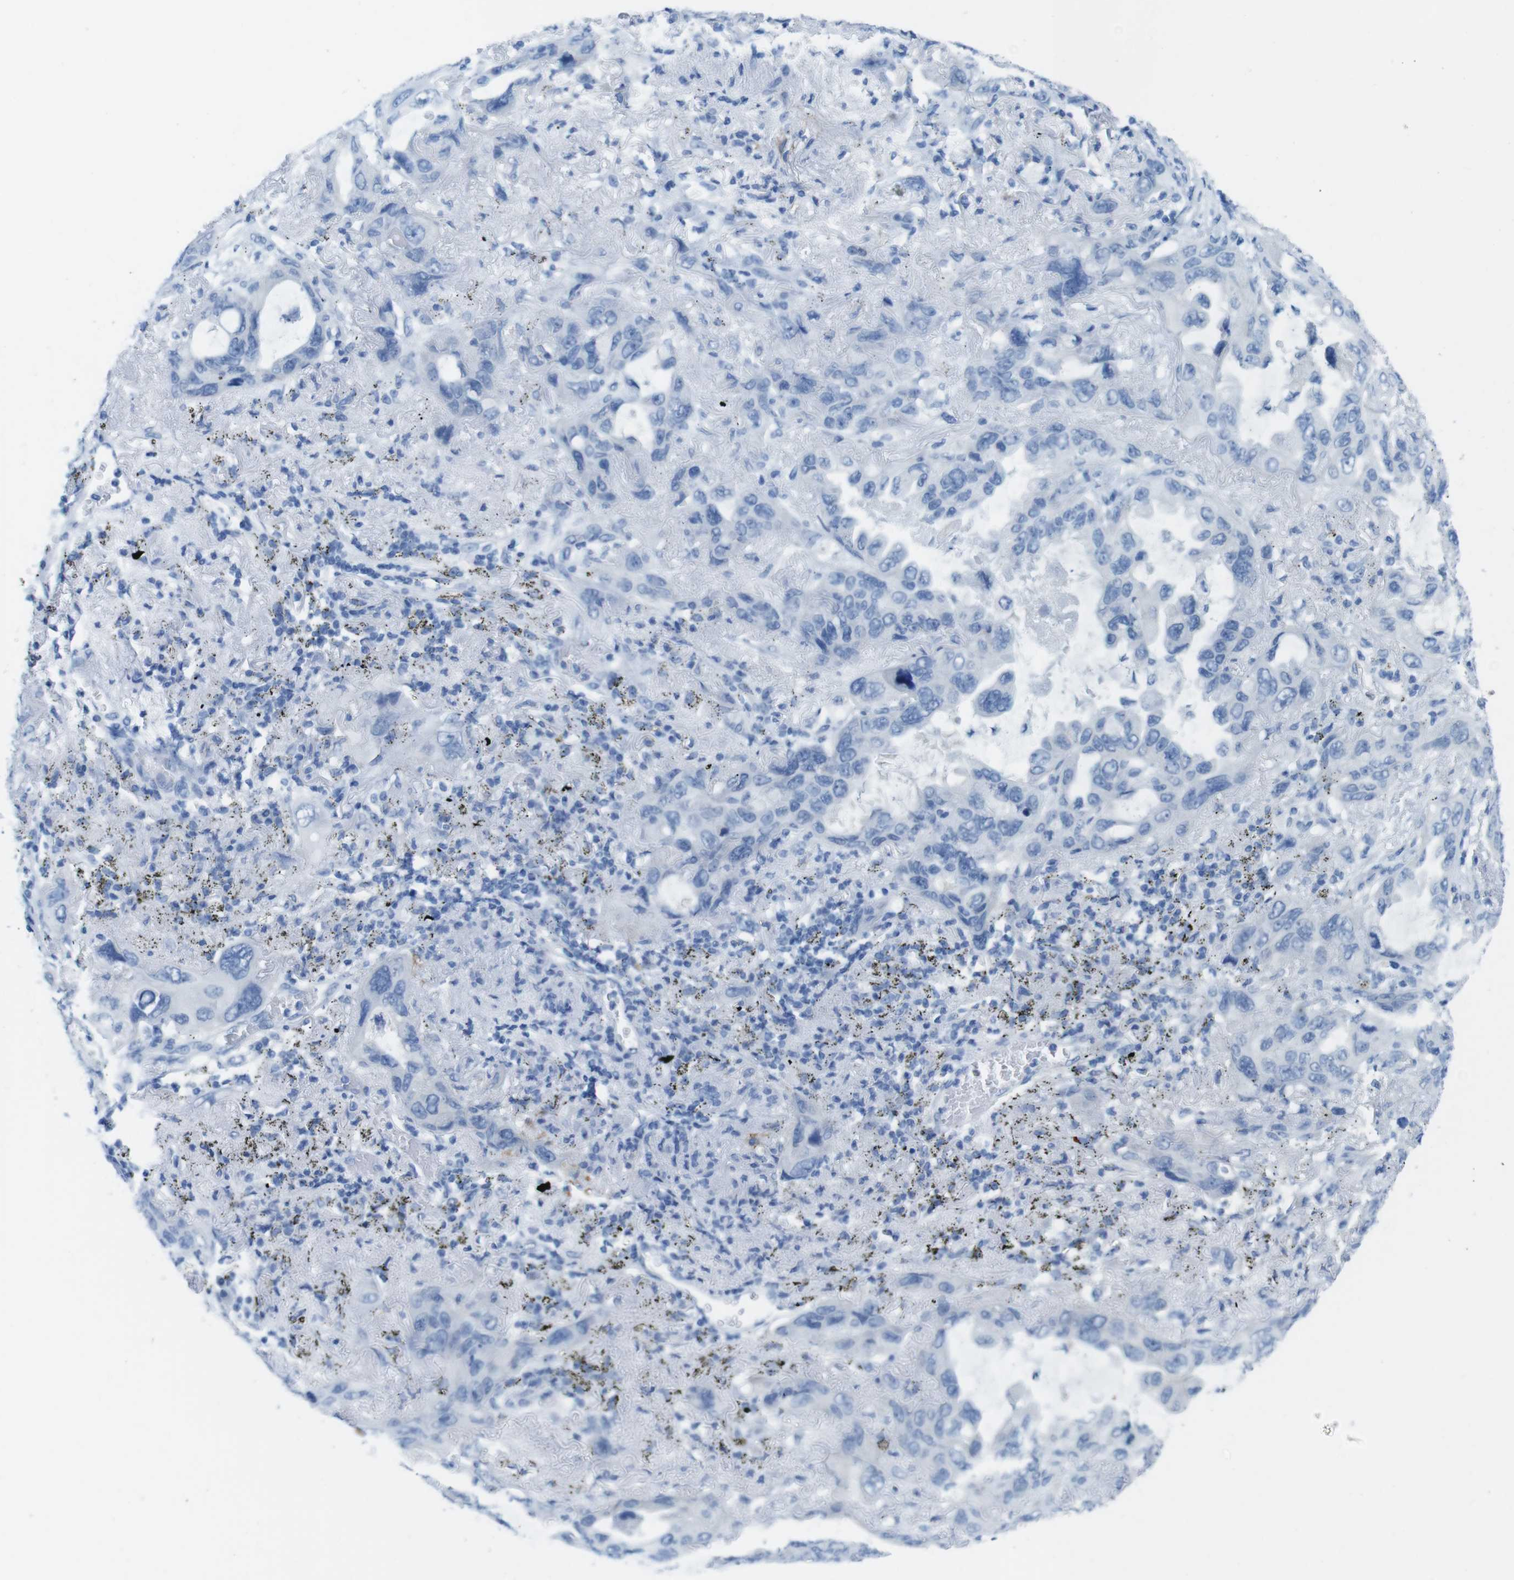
{"staining": {"intensity": "negative", "quantity": "none", "location": "none"}, "tissue": "lung cancer", "cell_type": "Tumor cells", "image_type": "cancer", "snomed": [{"axis": "morphology", "description": "Squamous cell carcinoma, NOS"}, {"axis": "topography", "description": "Lung"}], "caption": "DAB immunohistochemical staining of lung cancer (squamous cell carcinoma) exhibits no significant staining in tumor cells.", "gene": "GAP43", "patient": {"sex": "female", "age": 73}}